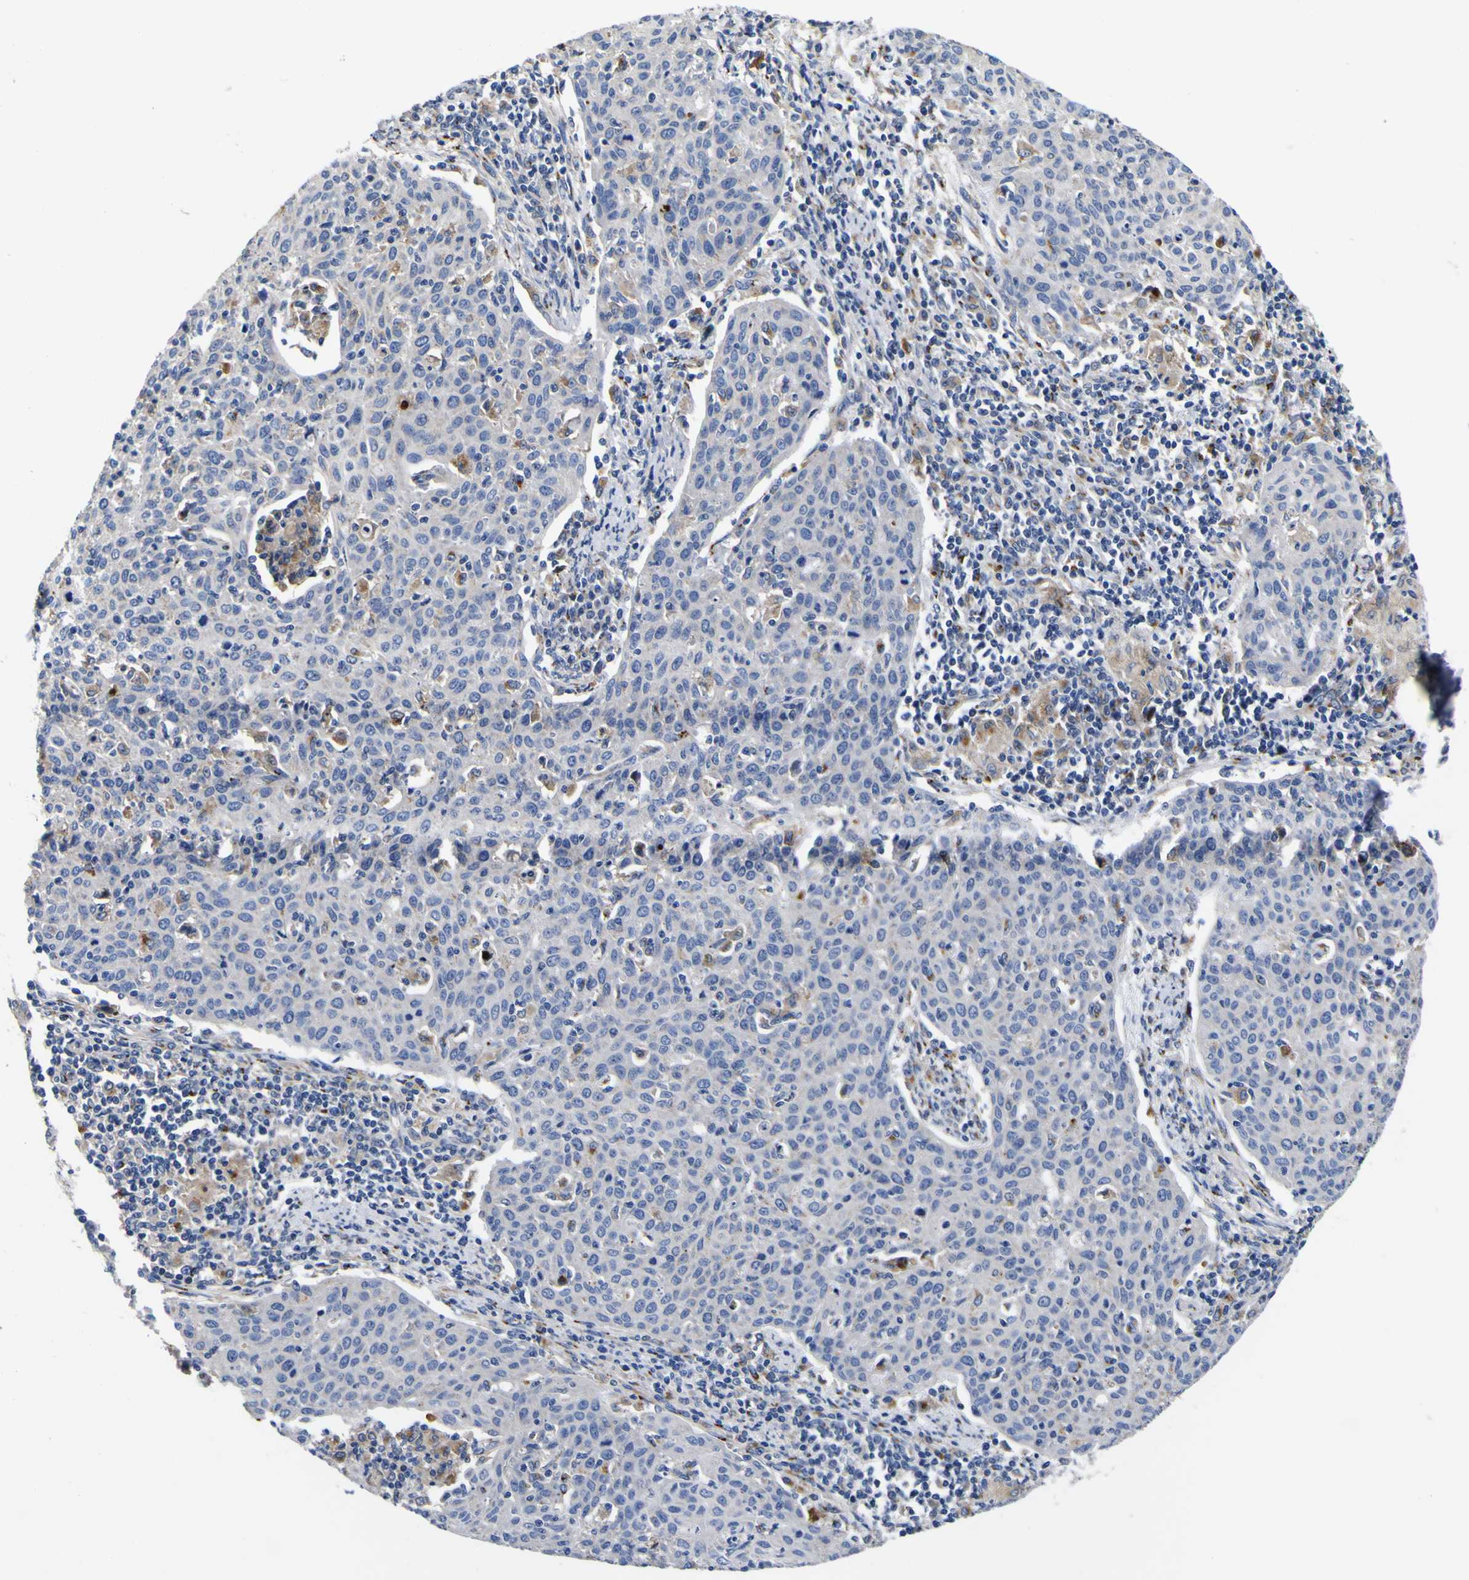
{"staining": {"intensity": "moderate", "quantity": "<25%", "location": "cytoplasmic/membranous"}, "tissue": "cervical cancer", "cell_type": "Tumor cells", "image_type": "cancer", "snomed": [{"axis": "morphology", "description": "Squamous cell carcinoma, NOS"}, {"axis": "topography", "description": "Cervix"}], "caption": "Human cervical cancer (squamous cell carcinoma) stained with a brown dye reveals moderate cytoplasmic/membranous positive expression in about <25% of tumor cells.", "gene": "COA1", "patient": {"sex": "female", "age": 38}}